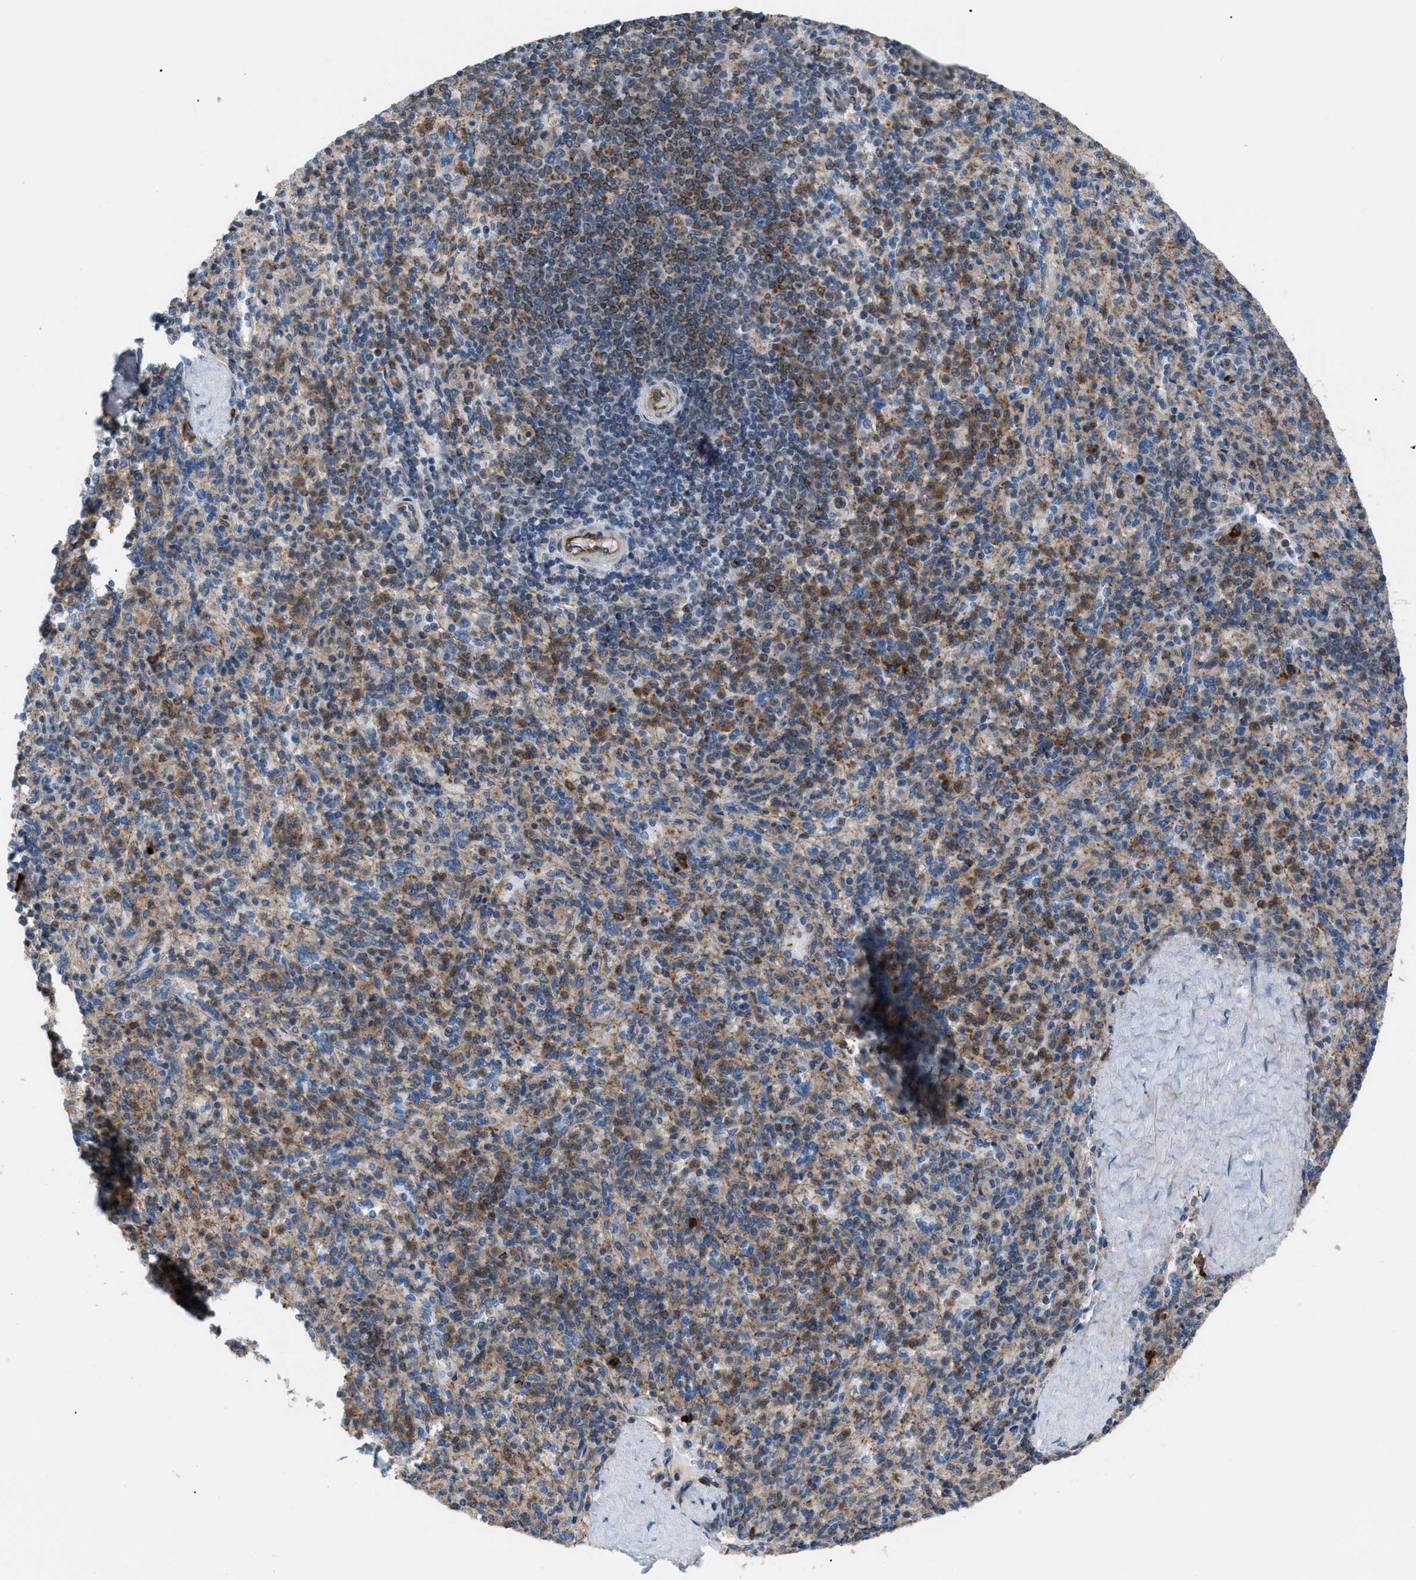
{"staining": {"intensity": "moderate", "quantity": ">75%", "location": "cytoplasmic/membranous"}, "tissue": "spleen", "cell_type": "Cells in red pulp", "image_type": "normal", "snomed": [{"axis": "morphology", "description": "Normal tissue, NOS"}, {"axis": "topography", "description": "Spleen"}], "caption": "Immunohistochemical staining of unremarkable human spleen demonstrates >75% levels of moderate cytoplasmic/membranous protein positivity in approximately >75% of cells in red pulp.", "gene": "ATP2A3", "patient": {"sex": "male", "age": 36}}